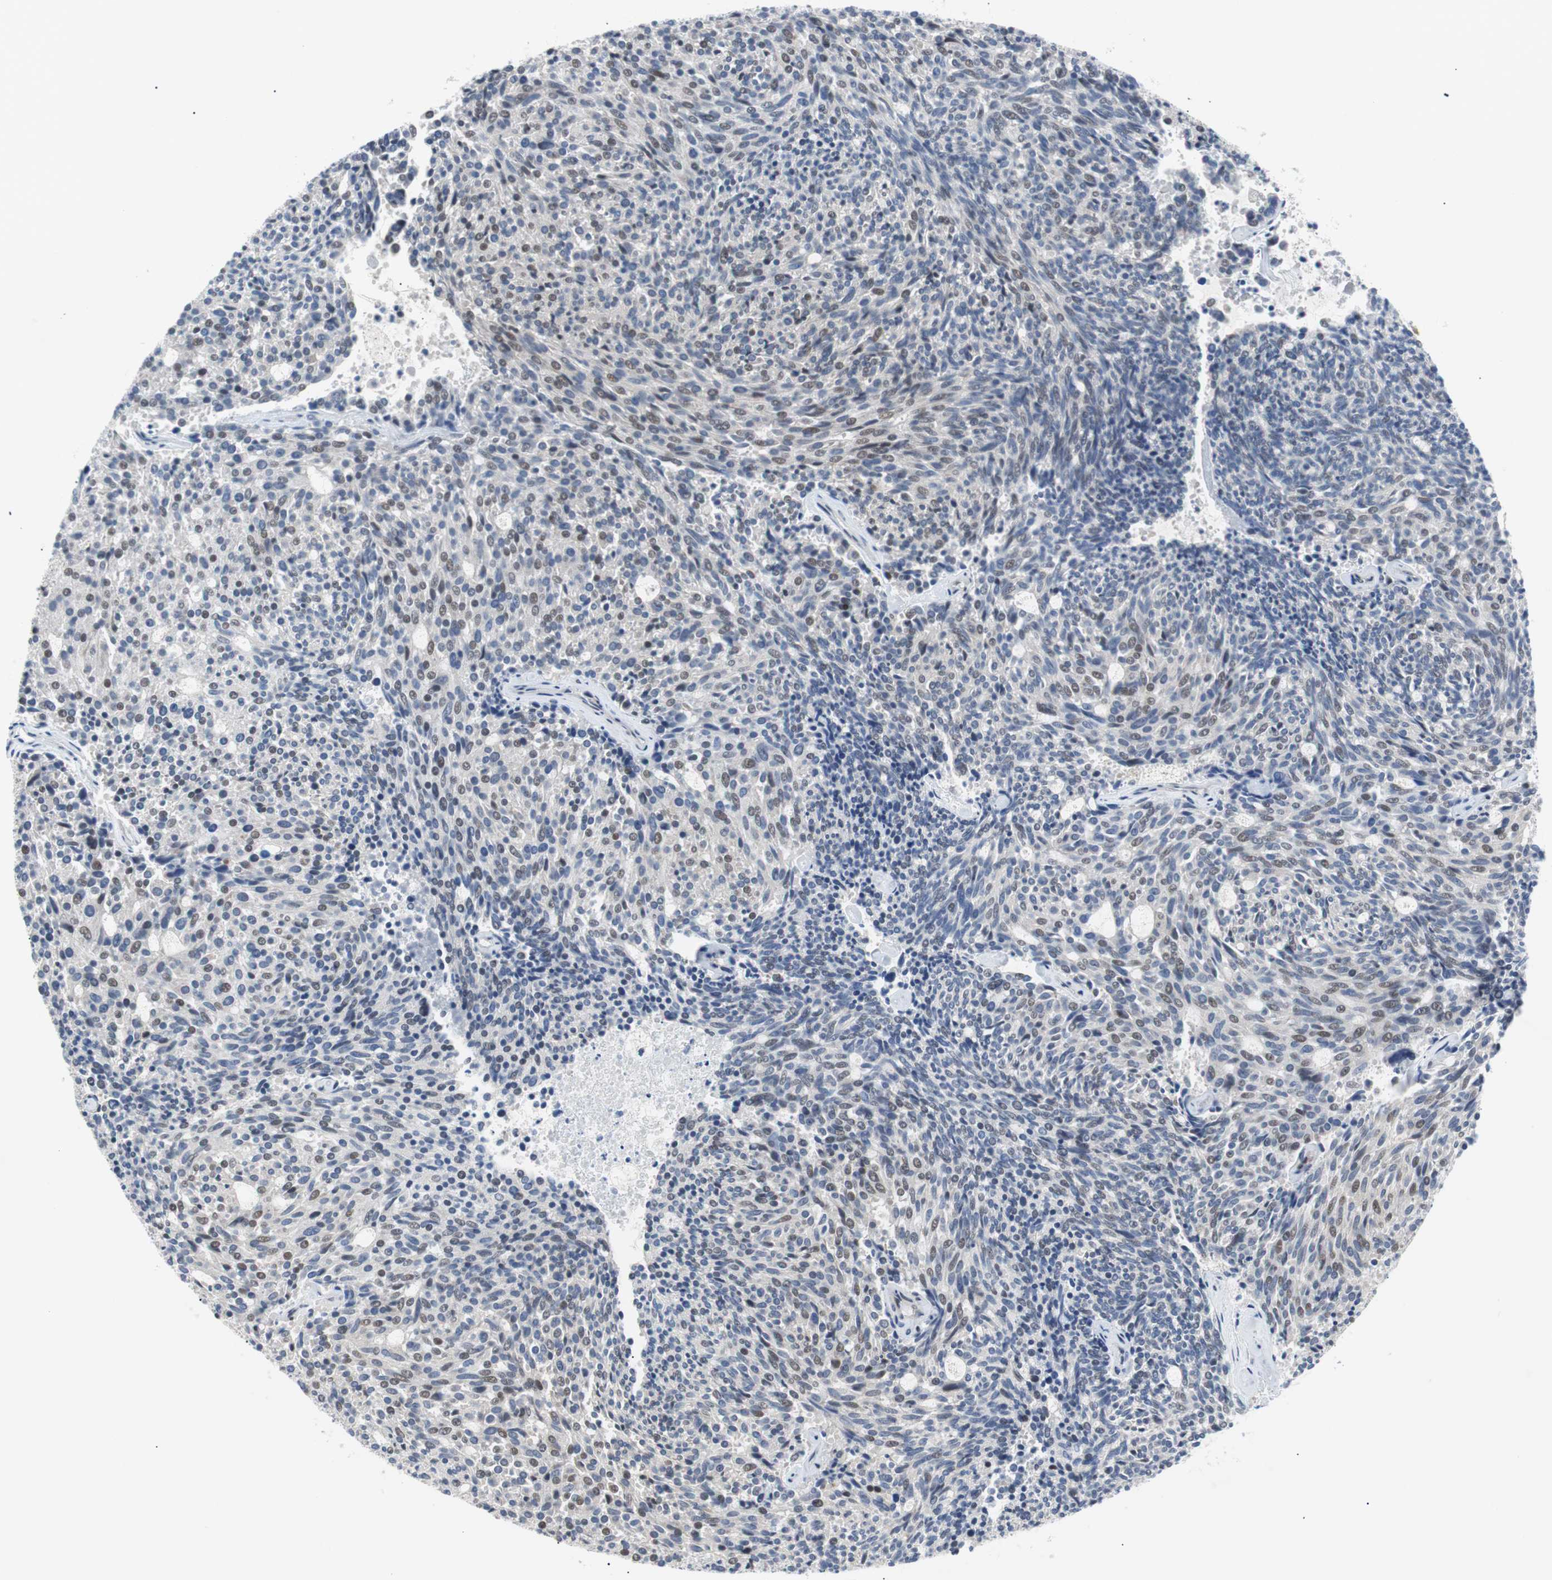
{"staining": {"intensity": "weak", "quantity": "25%-75%", "location": "nuclear"}, "tissue": "carcinoid", "cell_type": "Tumor cells", "image_type": "cancer", "snomed": [{"axis": "morphology", "description": "Carcinoid, malignant, NOS"}, {"axis": "topography", "description": "Pancreas"}], "caption": "Immunohistochemistry (IHC) image of malignant carcinoid stained for a protein (brown), which exhibits low levels of weak nuclear expression in about 25%-75% of tumor cells.", "gene": "MAP2K4", "patient": {"sex": "female", "age": 54}}